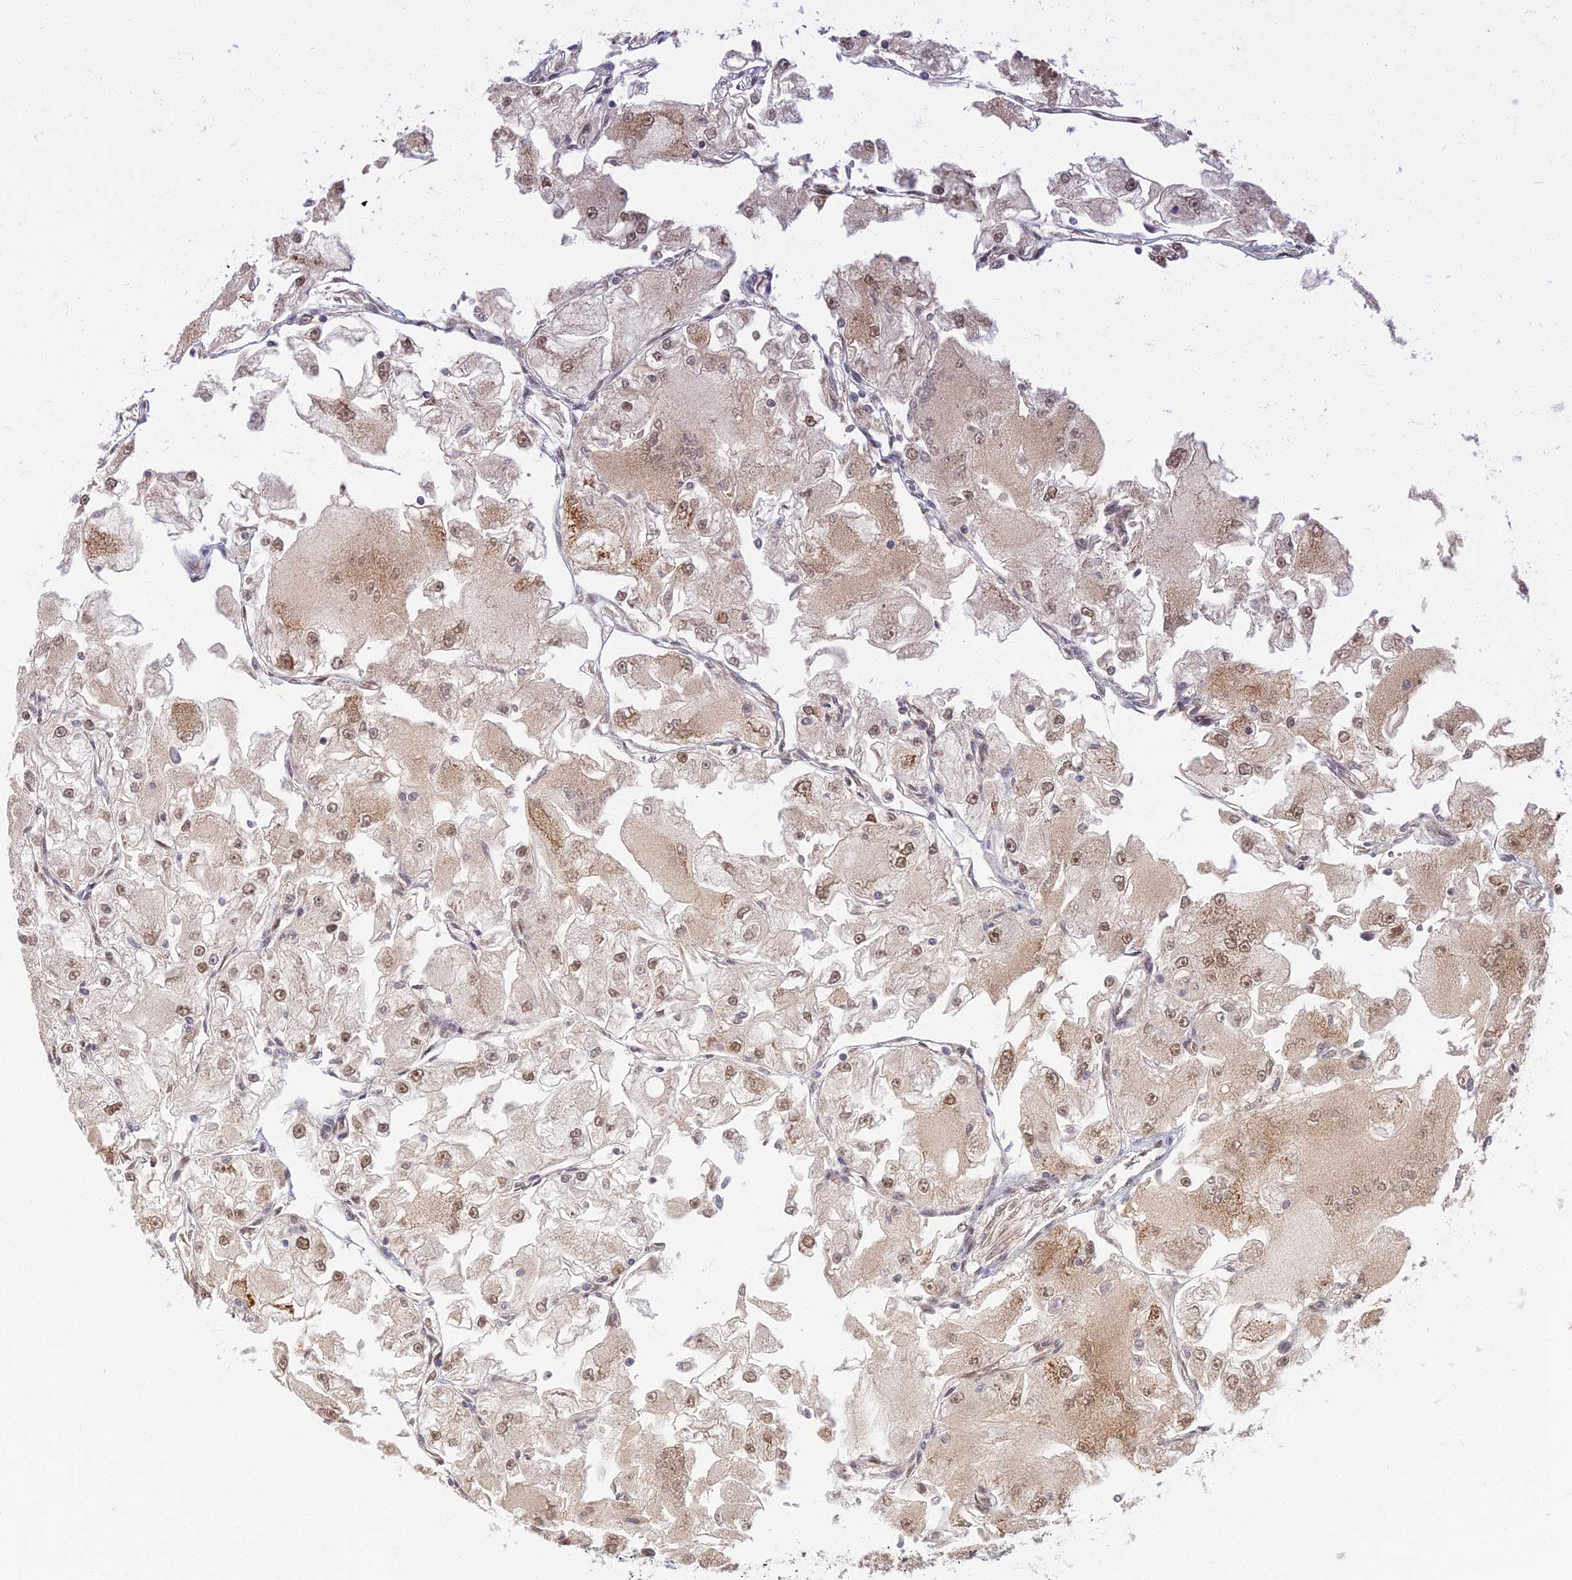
{"staining": {"intensity": "moderate", "quantity": ">75%", "location": "cytoplasmic/membranous,nuclear"}, "tissue": "renal cancer", "cell_type": "Tumor cells", "image_type": "cancer", "snomed": [{"axis": "morphology", "description": "Adenocarcinoma, NOS"}, {"axis": "topography", "description": "Kidney"}], "caption": "Renal adenocarcinoma tissue displays moderate cytoplasmic/membranous and nuclear staining in approximately >75% of tumor cells, visualized by immunohistochemistry.", "gene": "TCEA2", "patient": {"sex": "female", "age": 72}}